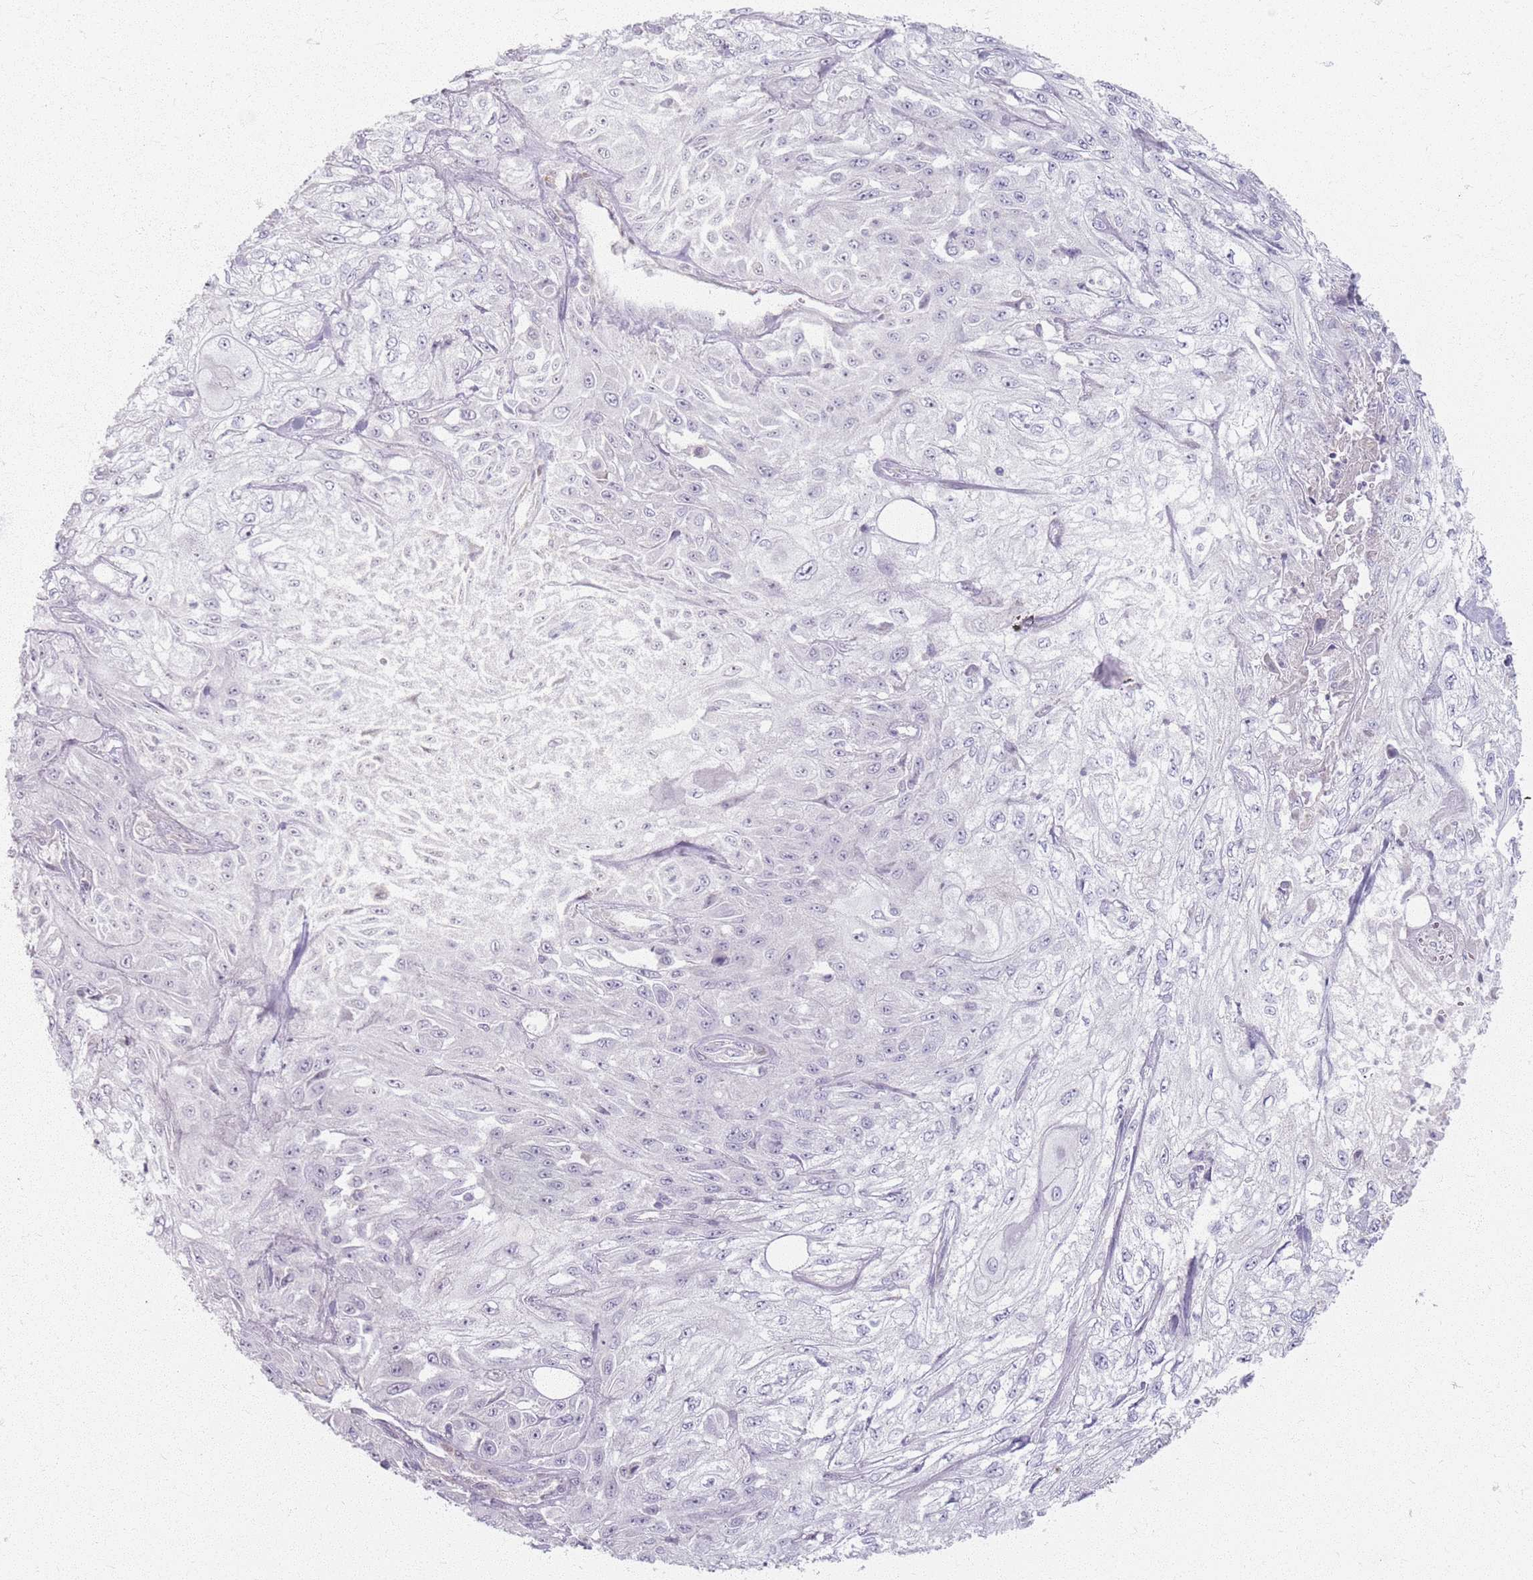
{"staining": {"intensity": "negative", "quantity": "none", "location": "none"}, "tissue": "skin cancer", "cell_type": "Tumor cells", "image_type": "cancer", "snomed": [{"axis": "morphology", "description": "Squamous cell carcinoma, NOS"}, {"axis": "morphology", "description": "Squamous cell carcinoma, metastatic, NOS"}, {"axis": "topography", "description": "Skin"}, {"axis": "topography", "description": "Lymph node"}], "caption": "The image demonstrates no staining of tumor cells in skin cancer.", "gene": "CRIPT", "patient": {"sex": "male", "age": 75}}